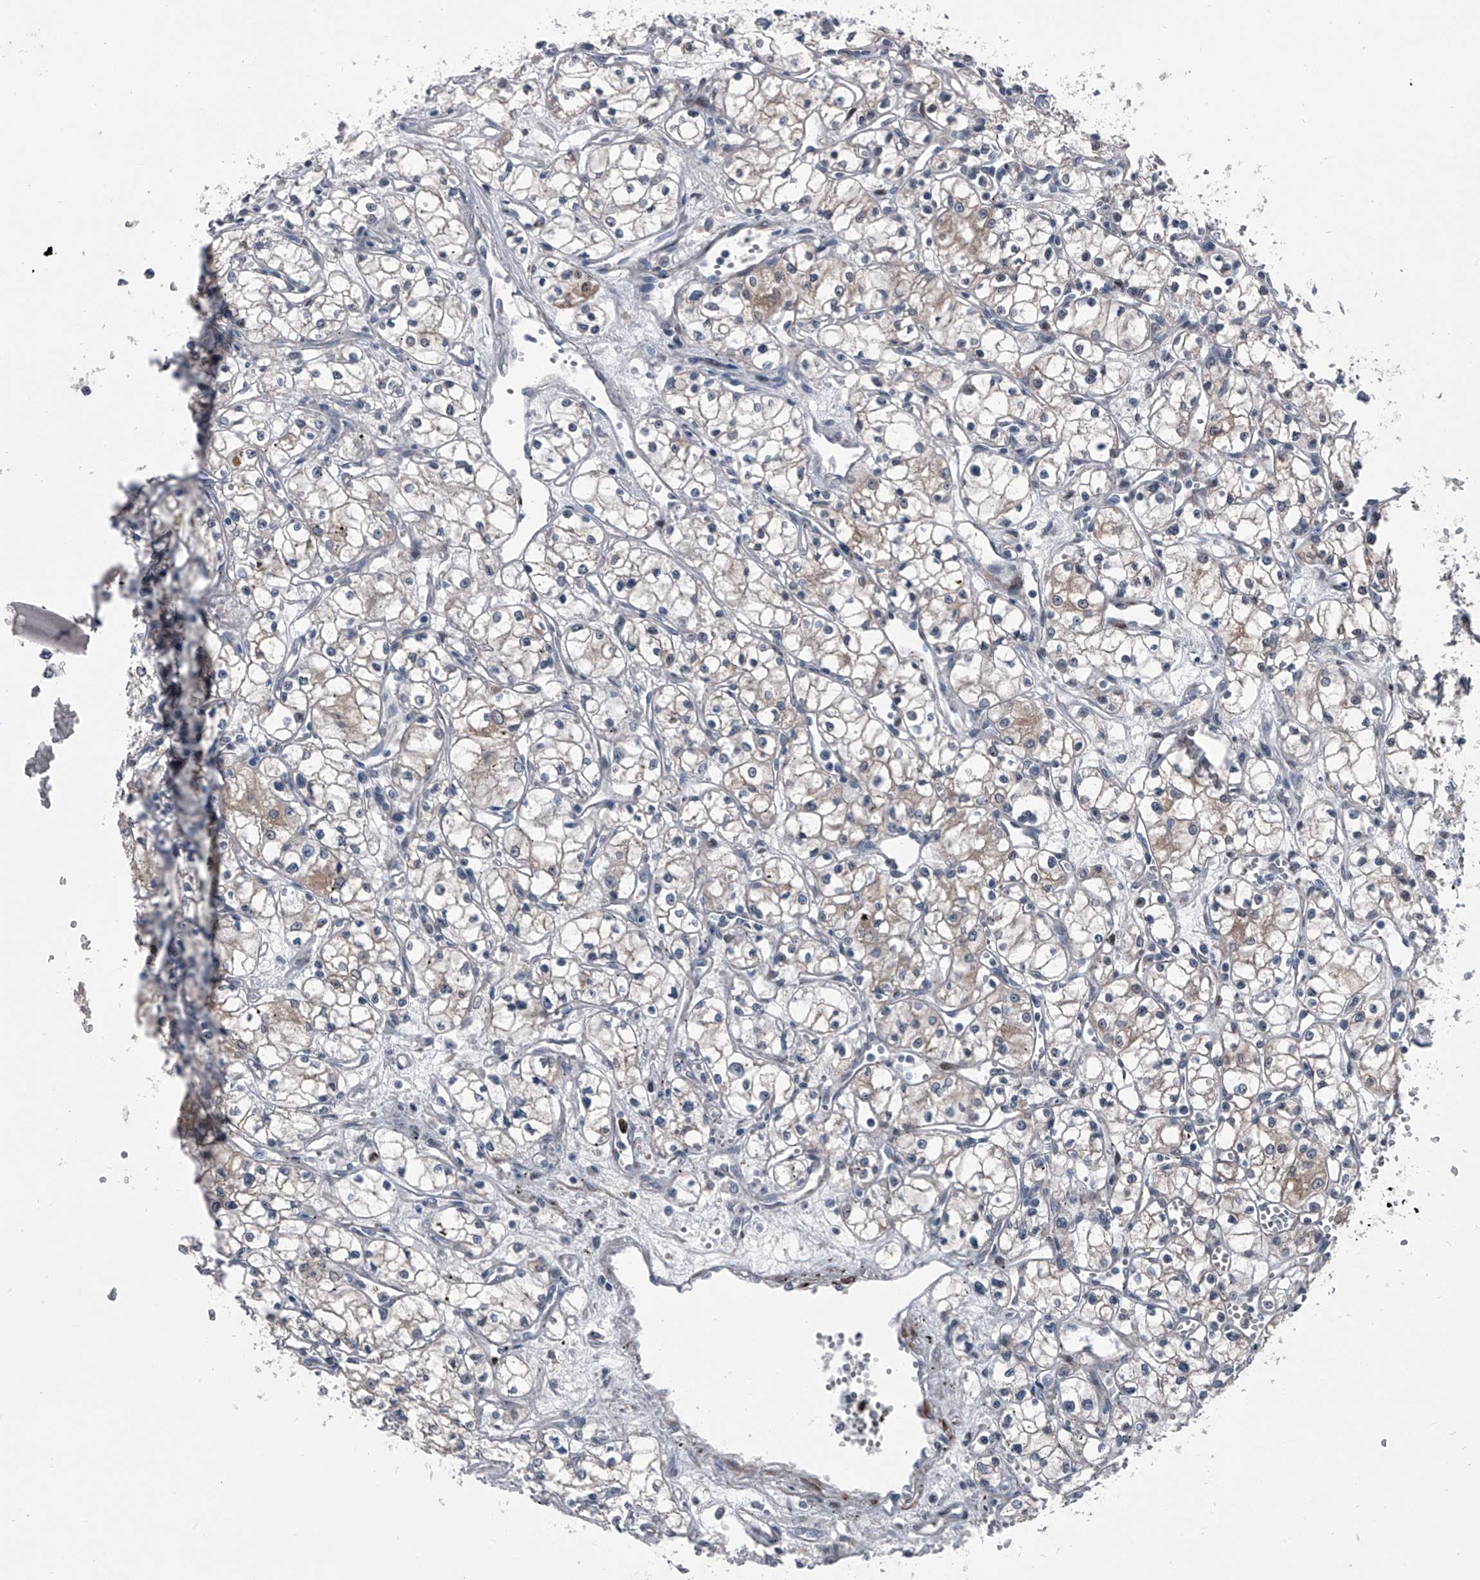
{"staining": {"intensity": "weak", "quantity": "<25%", "location": "cytoplasmic/membranous"}, "tissue": "renal cancer", "cell_type": "Tumor cells", "image_type": "cancer", "snomed": [{"axis": "morphology", "description": "Adenocarcinoma, NOS"}, {"axis": "topography", "description": "Kidney"}], "caption": "Immunohistochemistry (IHC) of renal cancer displays no staining in tumor cells. (DAB (3,3'-diaminobenzidine) immunohistochemistry, high magnification).", "gene": "ELK4", "patient": {"sex": "male", "age": 59}}